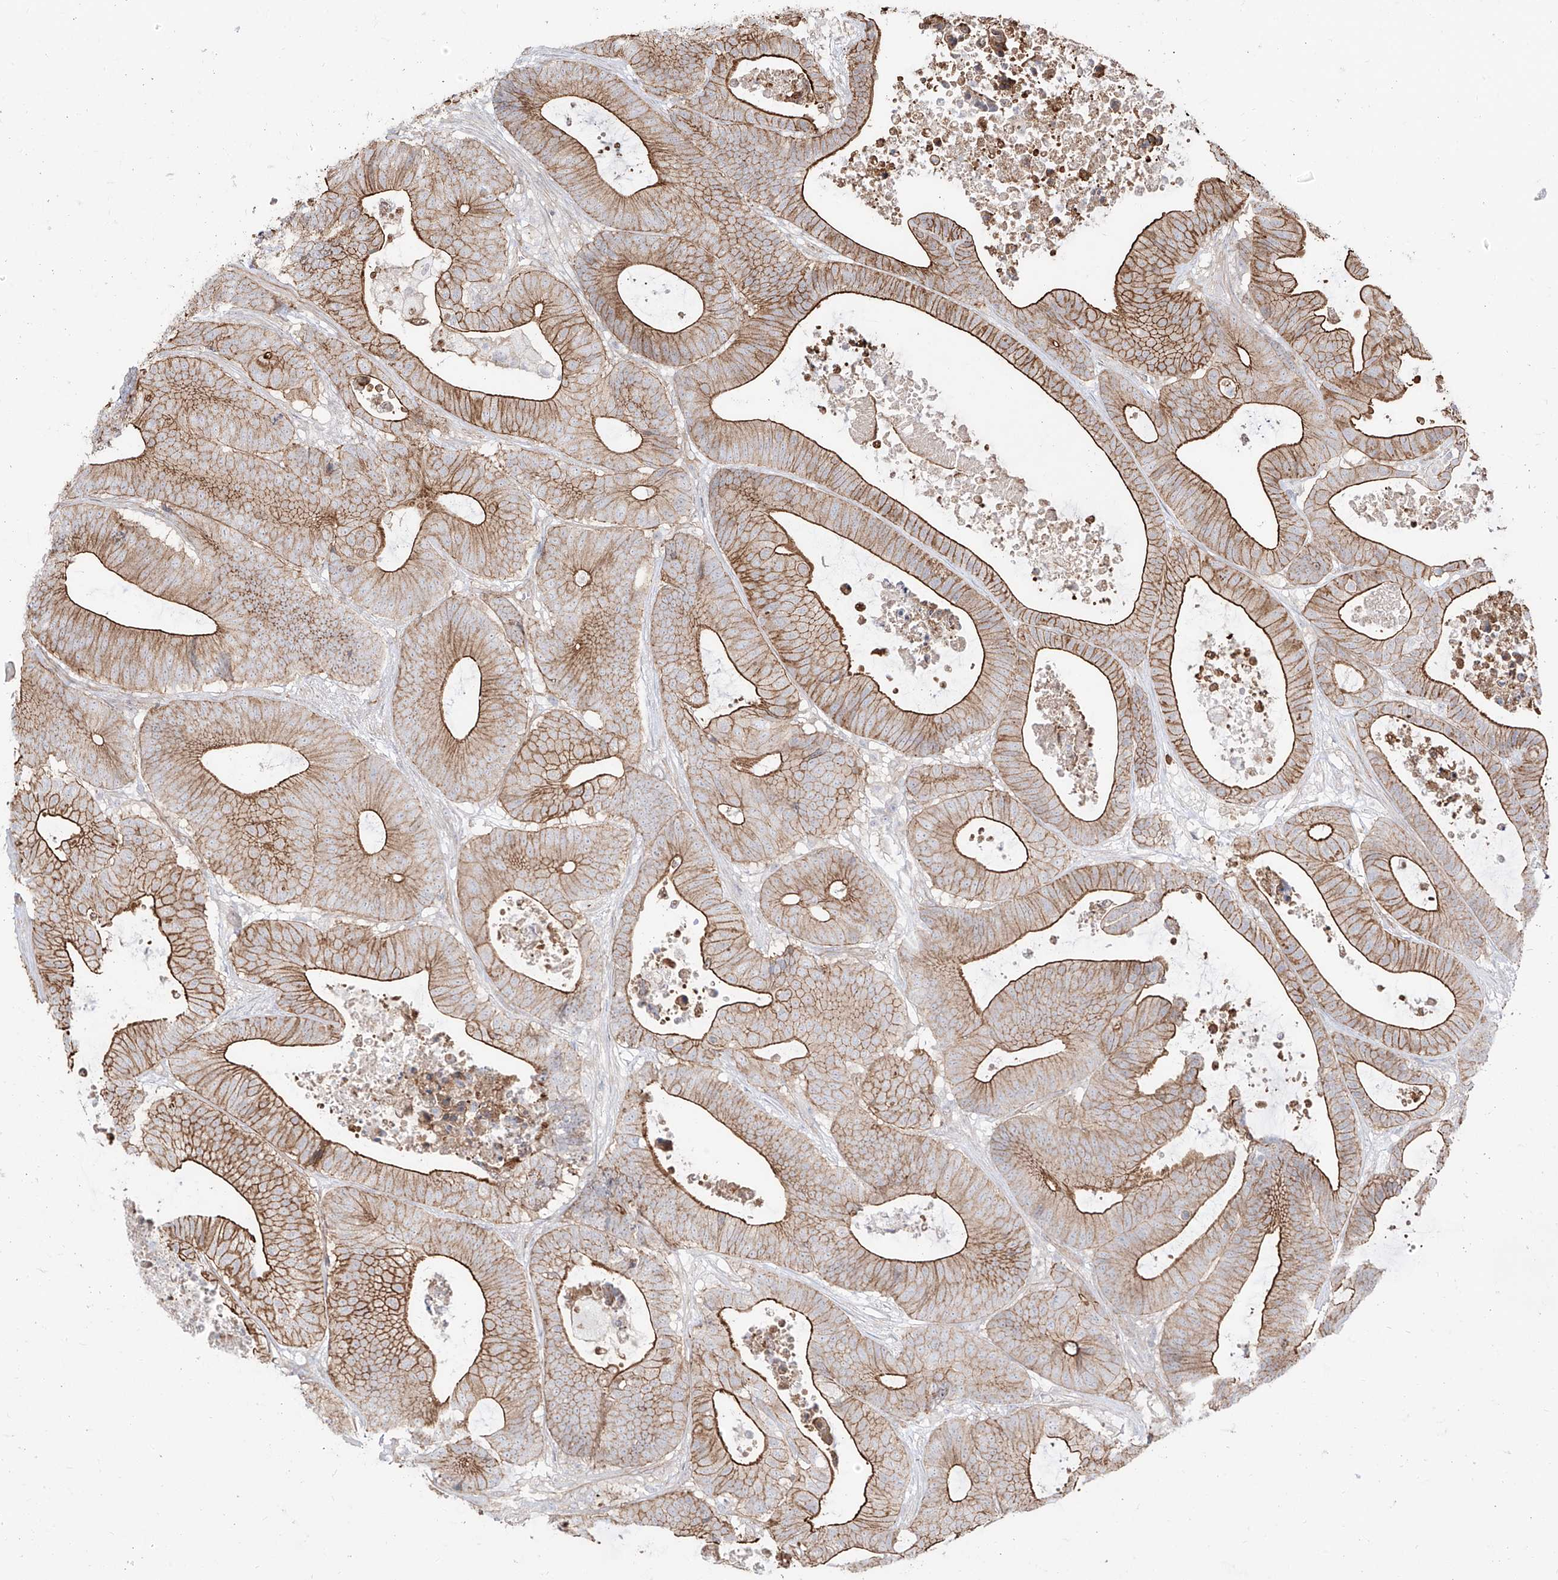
{"staining": {"intensity": "moderate", "quantity": ">75%", "location": "cytoplasmic/membranous"}, "tissue": "colorectal cancer", "cell_type": "Tumor cells", "image_type": "cancer", "snomed": [{"axis": "morphology", "description": "Adenocarcinoma, NOS"}, {"axis": "topography", "description": "Colon"}], "caption": "Colorectal adenocarcinoma tissue shows moderate cytoplasmic/membranous expression in about >75% of tumor cells Using DAB (brown) and hematoxylin (blue) stains, captured at high magnification using brightfield microscopy.", "gene": "ZNF180", "patient": {"sex": "female", "age": 84}}